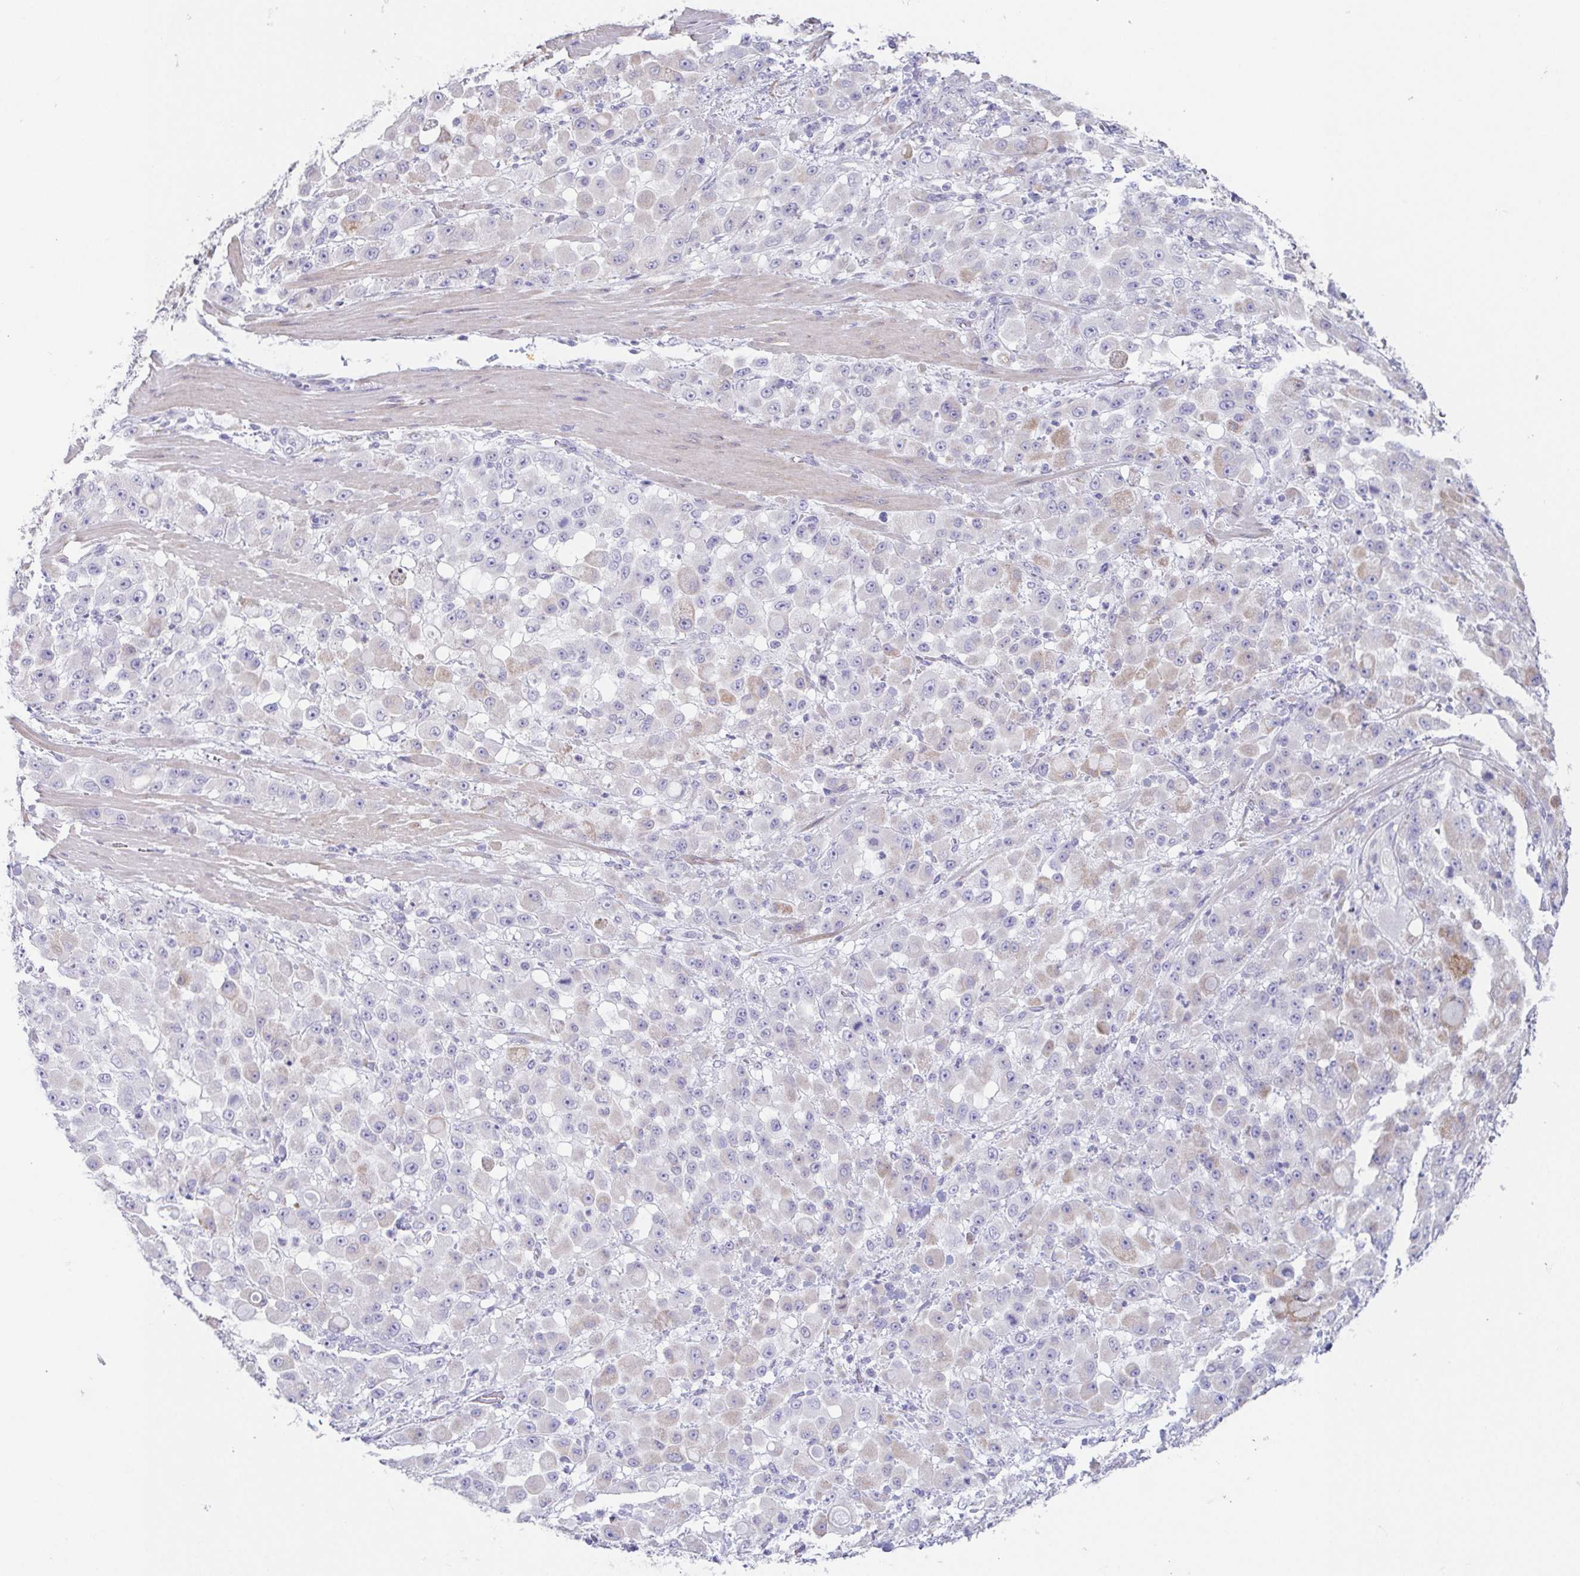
{"staining": {"intensity": "negative", "quantity": "none", "location": "none"}, "tissue": "stomach cancer", "cell_type": "Tumor cells", "image_type": "cancer", "snomed": [{"axis": "morphology", "description": "Adenocarcinoma, NOS"}, {"axis": "topography", "description": "Stomach"}], "caption": "There is no significant staining in tumor cells of stomach cancer (adenocarcinoma).", "gene": "HDGFL1", "patient": {"sex": "female", "age": 76}}